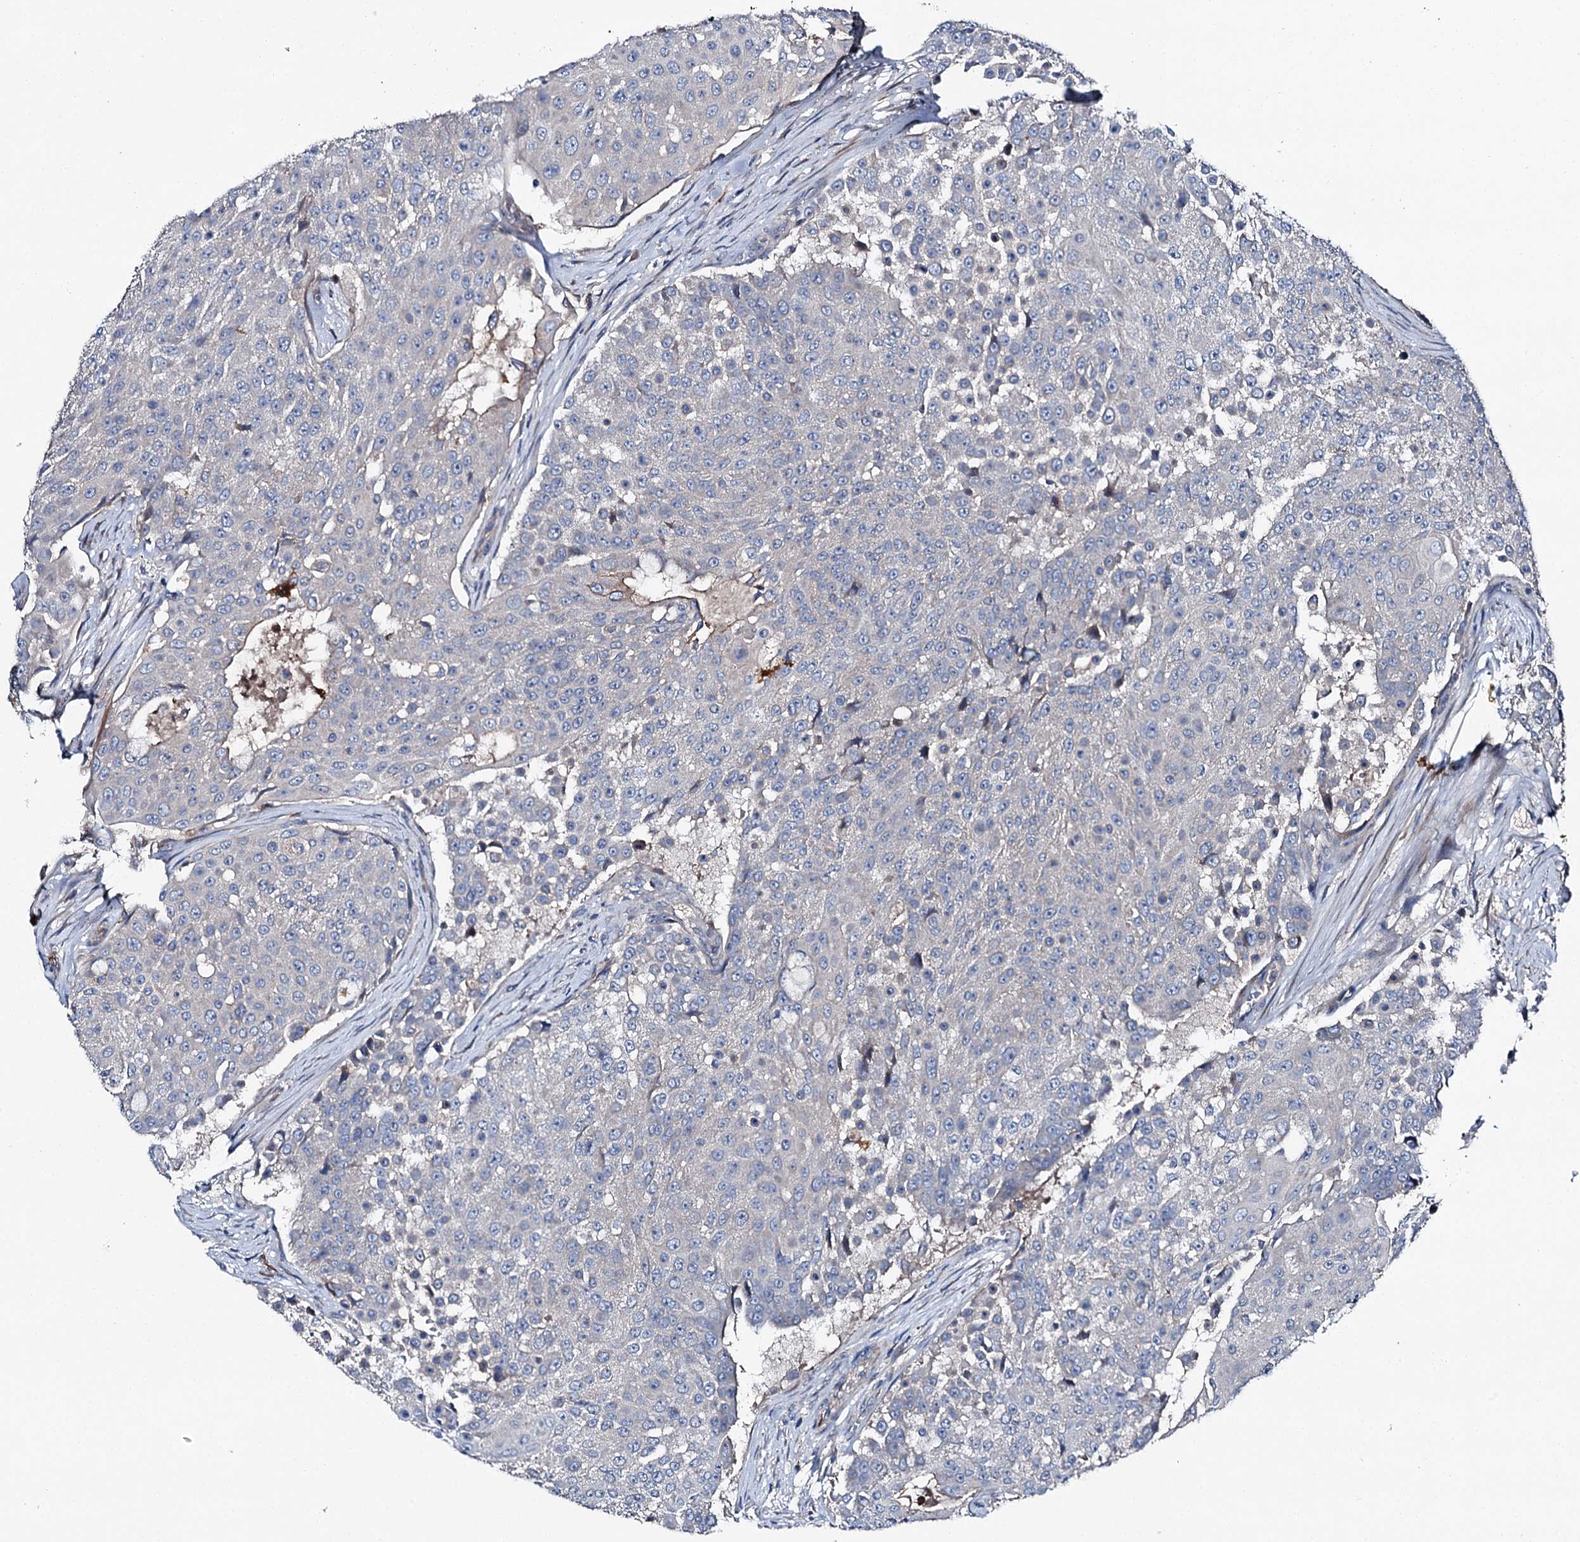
{"staining": {"intensity": "negative", "quantity": "none", "location": "none"}, "tissue": "urothelial cancer", "cell_type": "Tumor cells", "image_type": "cancer", "snomed": [{"axis": "morphology", "description": "Urothelial carcinoma, High grade"}, {"axis": "topography", "description": "Urinary bladder"}], "caption": "This is a micrograph of IHC staining of urothelial carcinoma (high-grade), which shows no expression in tumor cells.", "gene": "SLC22A25", "patient": {"sex": "female", "age": 63}}